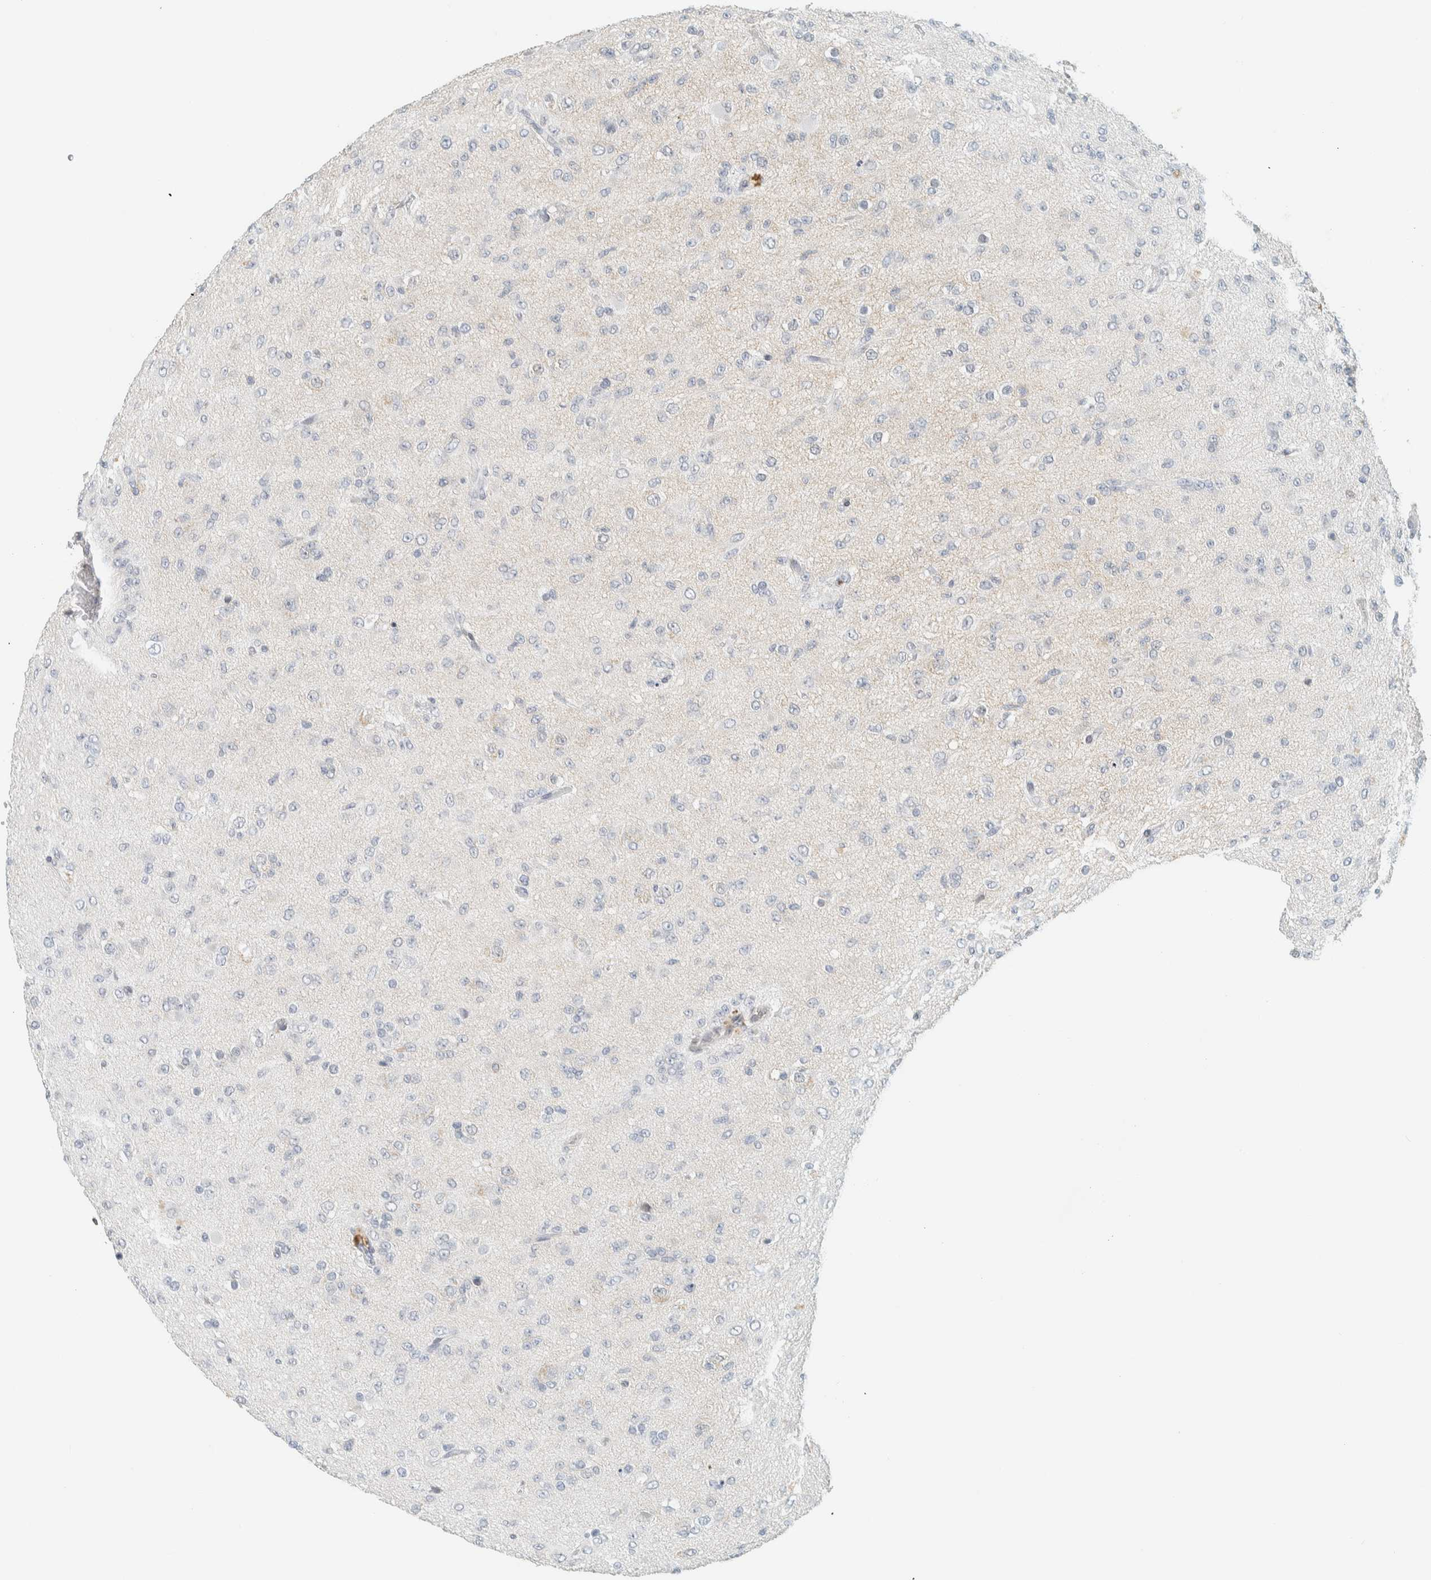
{"staining": {"intensity": "negative", "quantity": "none", "location": "none"}, "tissue": "glioma", "cell_type": "Tumor cells", "image_type": "cancer", "snomed": [{"axis": "morphology", "description": "Glioma, malignant, Low grade"}, {"axis": "topography", "description": "Brain"}], "caption": "Immunohistochemical staining of glioma displays no significant staining in tumor cells.", "gene": "C1QTNF12", "patient": {"sex": "male", "age": 65}}